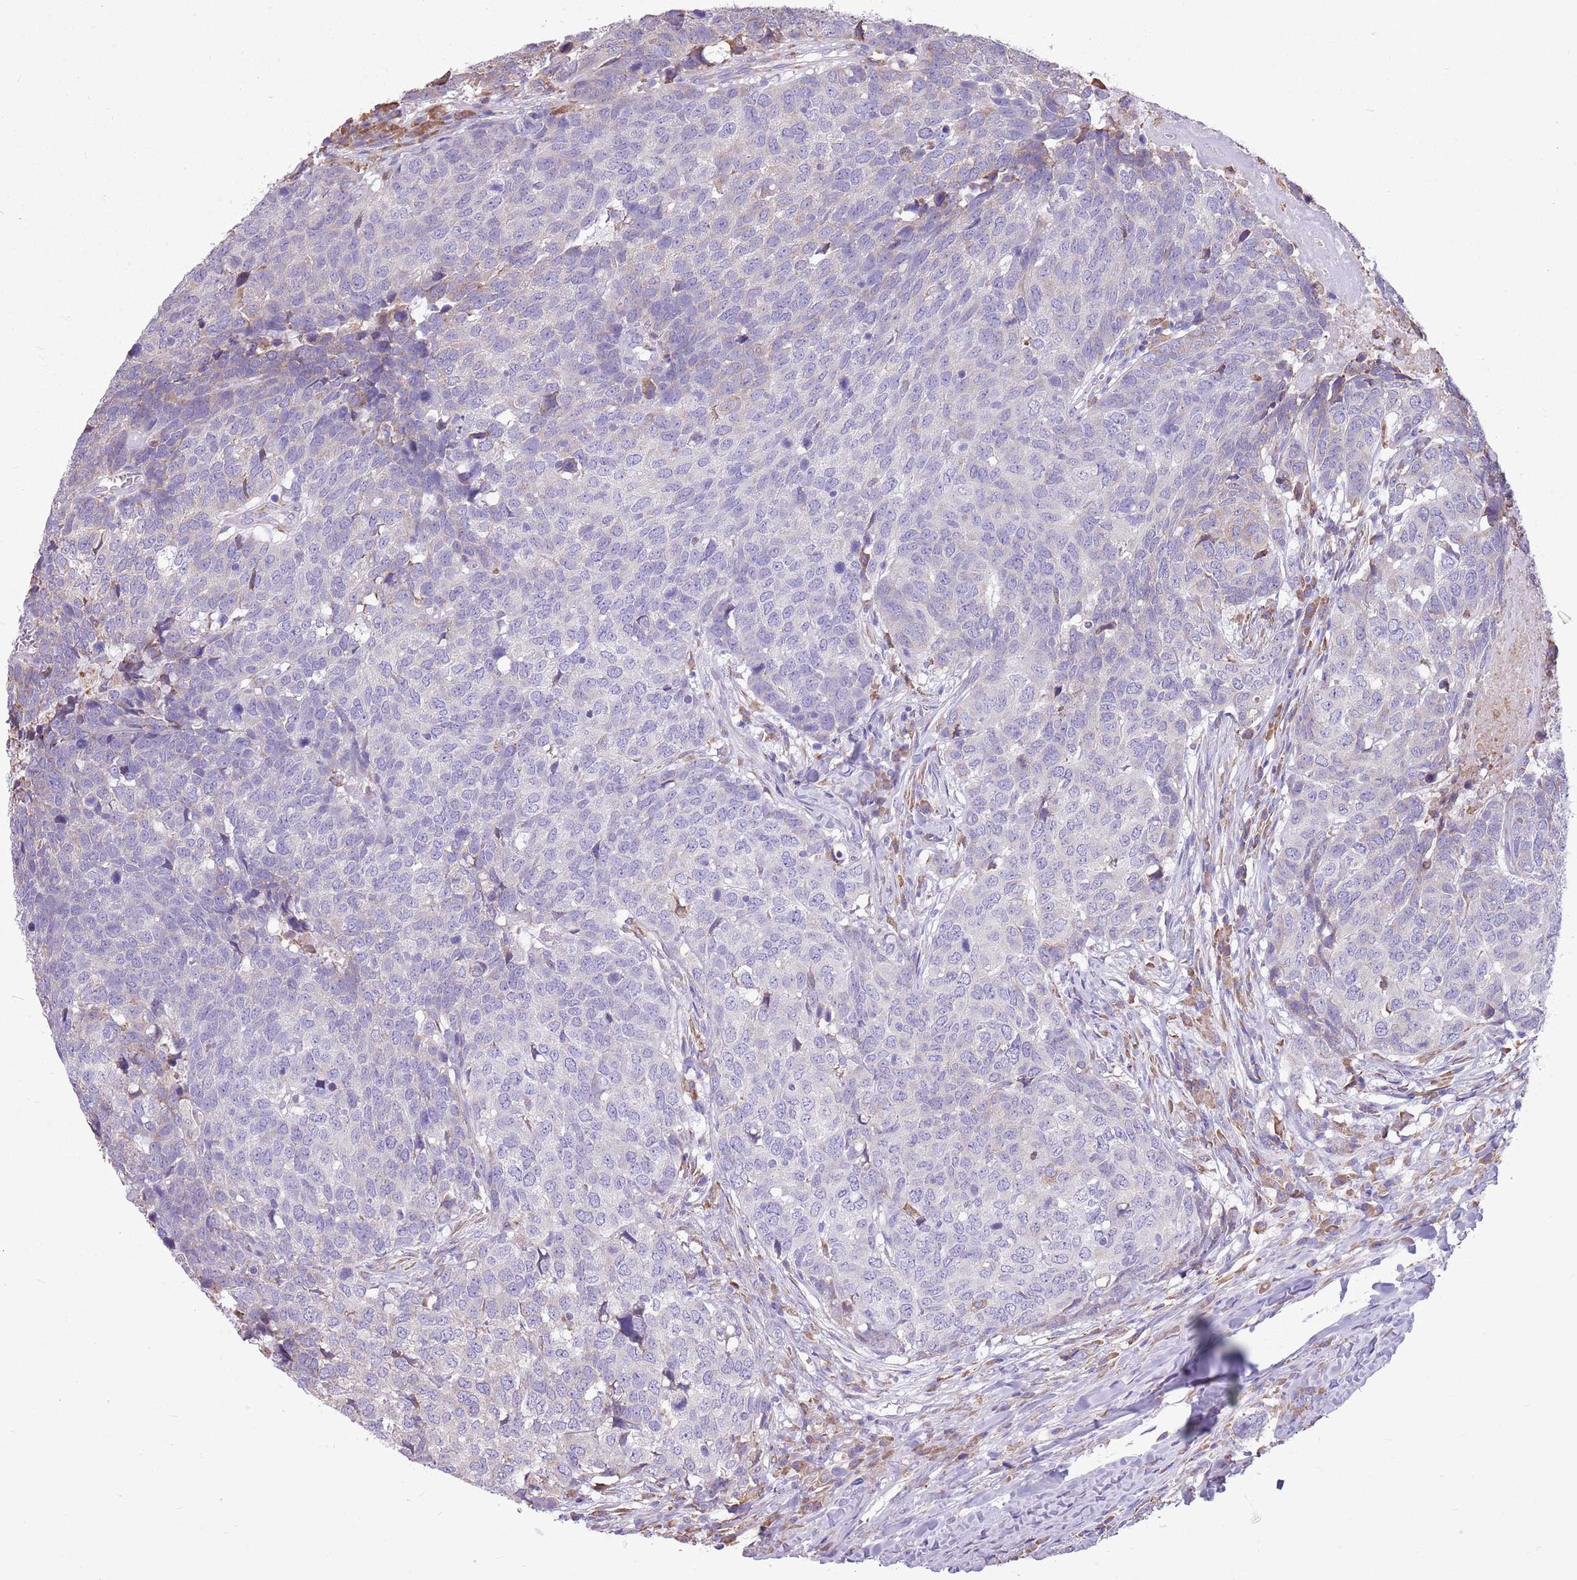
{"staining": {"intensity": "negative", "quantity": "none", "location": "none"}, "tissue": "head and neck cancer", "cell_type": "Tumor cells", "image_type": "cancer", "snomed": [{"axis": "morphology", "description": "Normal tissue, NOS"}, {"axis": "morphology", "description": "Squamous cell carcinoma, NOS"}, {"axis": "topography", "description": "Skeletal muscle"}, {"axis": "topography", "description": "Vascular tissue"}, {"axis": "topography", "description": "Peripheral nerve tissue"}, {"axis": "topography", "description": "Head-Neck"}], "caption": "A high-resolution histopathology image shows IHC staining of head and neck cancer (squamous cell carcinoma), which reveals no significant positivity in tumor cells.", "gene": "KCTD19", "patient": {"sex": "male", "age": 66}}